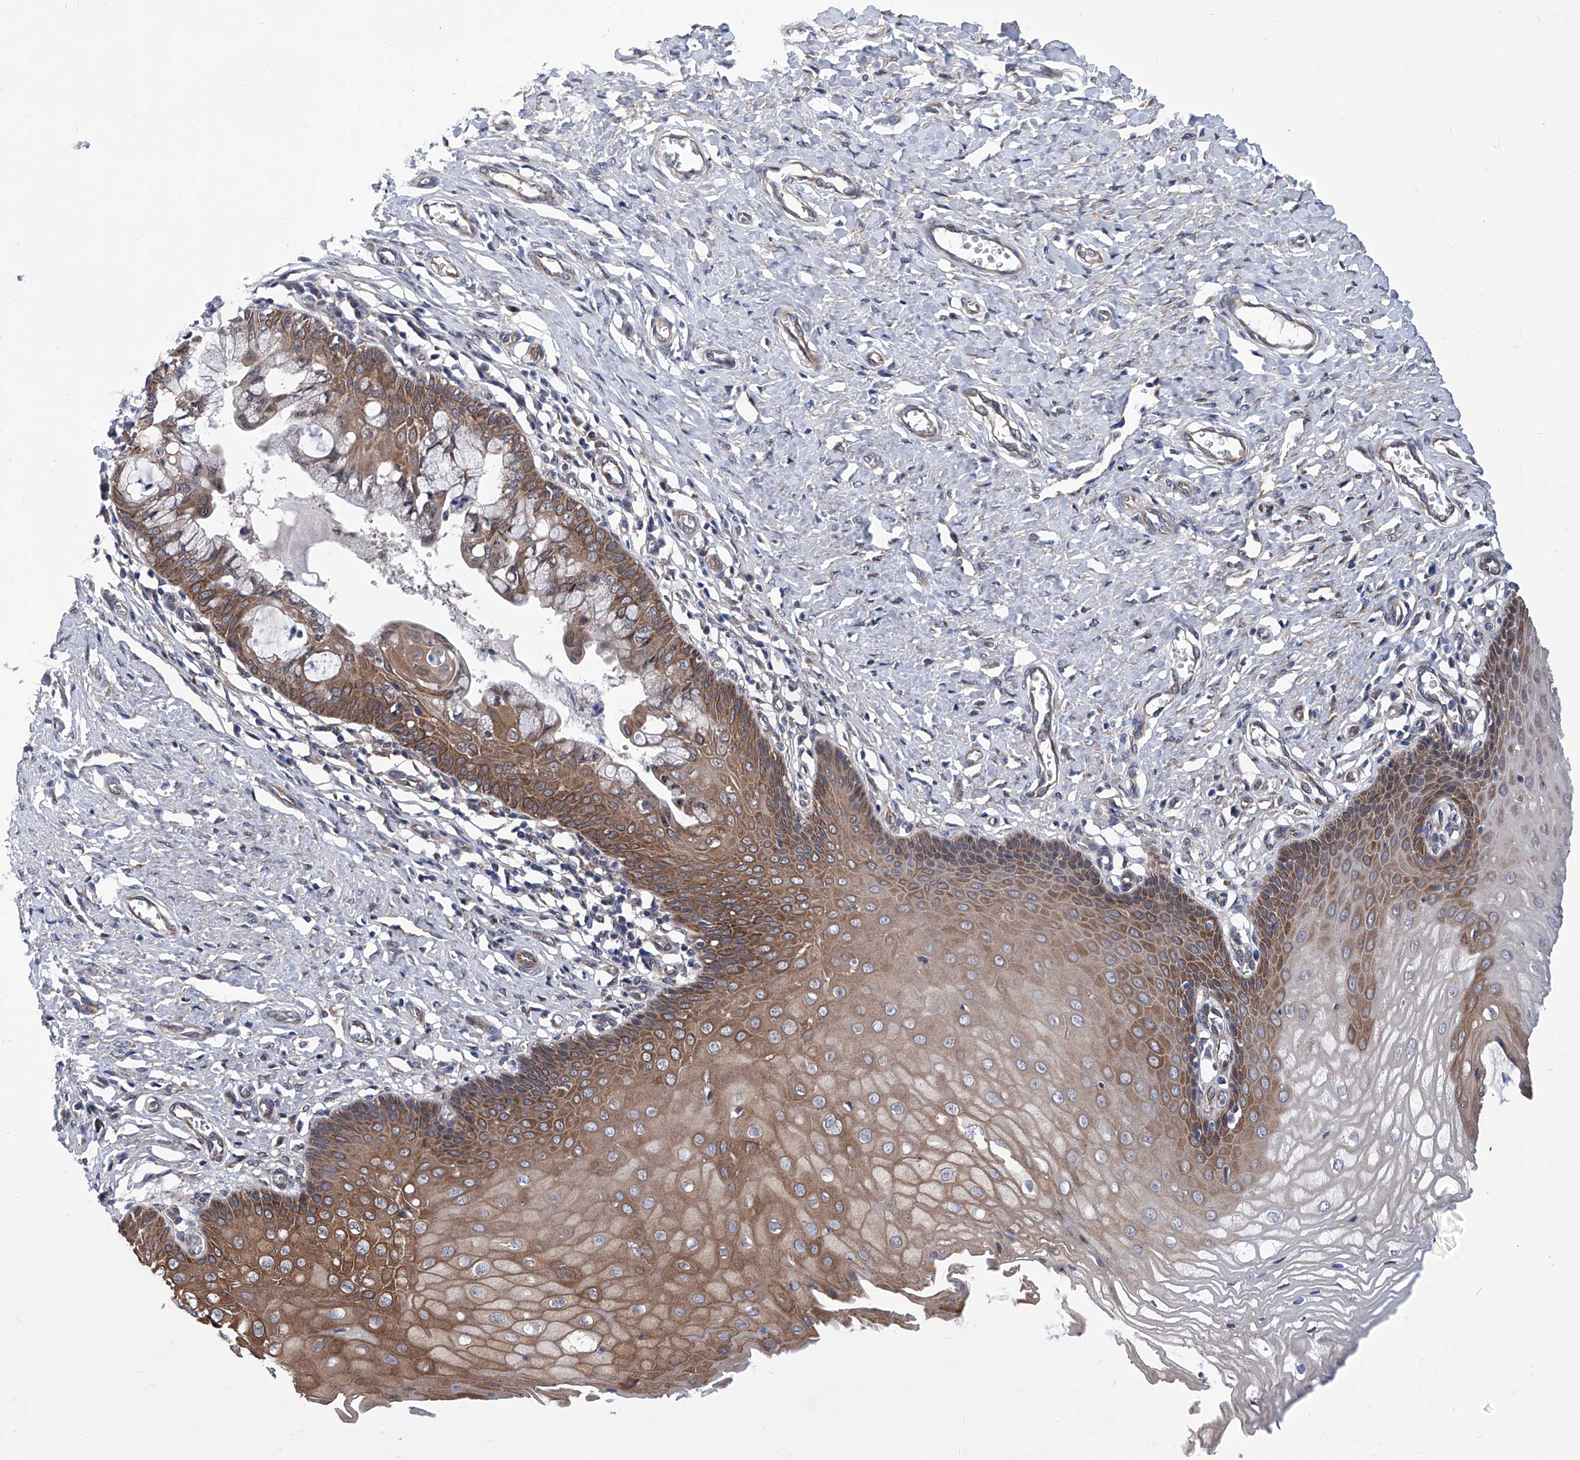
{"staining": {"intensity": "weak", "quantity": "25%-75%", "location": "cytoplasmic/membranous"}, "tissue": "cervix", "cell_type": "Glandular cells", "image_type": "normal", "snomed": [{"axis": "morphology", "description": "Normal tissue, NOS"}, {"axis": "topography", "description": "Cervix"}], "caption": "Weak cytoplasmic/membranous protein staining is identified in approximately 25%-75% of glandular cells in cervix. (DAB IHC with brightfield microscopy, high magnification).", "gene": "KTI12", "patient": {"sex": "female", "age": 55}}